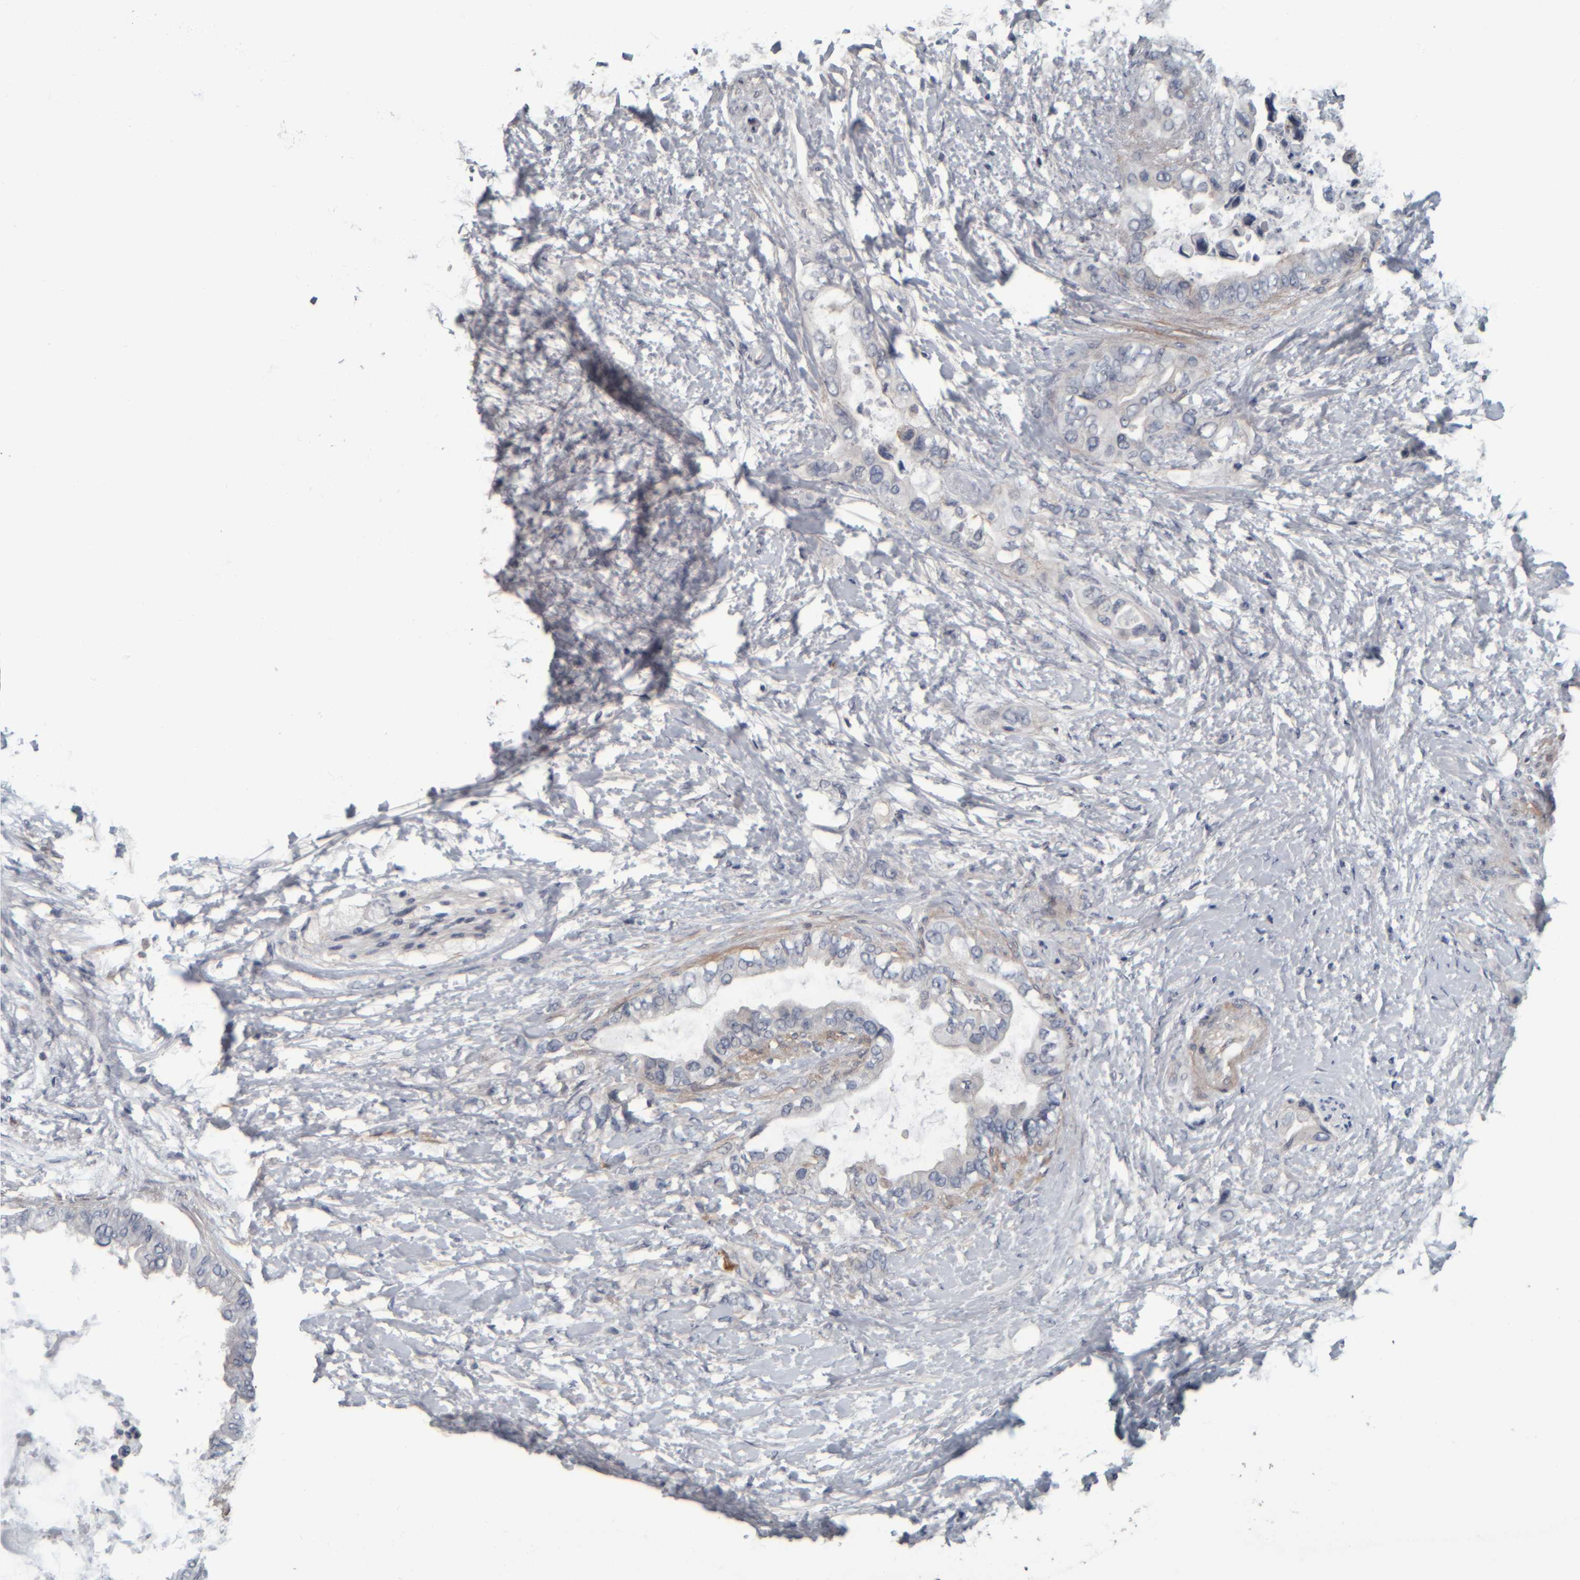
{"staining": {"intensity": "negative", "quantity": "none", "location": "none"}, "tissue": "pancreatic cancer", "cell_type": "Tumor cells", "image_type": "cancer", "snomed": [{"axis": "morphology", "description": "Adenocarcinoma, NOS"}, {"axis": "topography", "description": "Pancreas"}], "caption": "High magnification brightfield microscopy of pancreatic cancer (adenocarcinoma) stained with DAB (brown) and counterstained with hematoxylin (blue): tumor cells show no significant positivity.", "gene": "CAVIN4", "patient": {"sex": "female", "age": 56}}